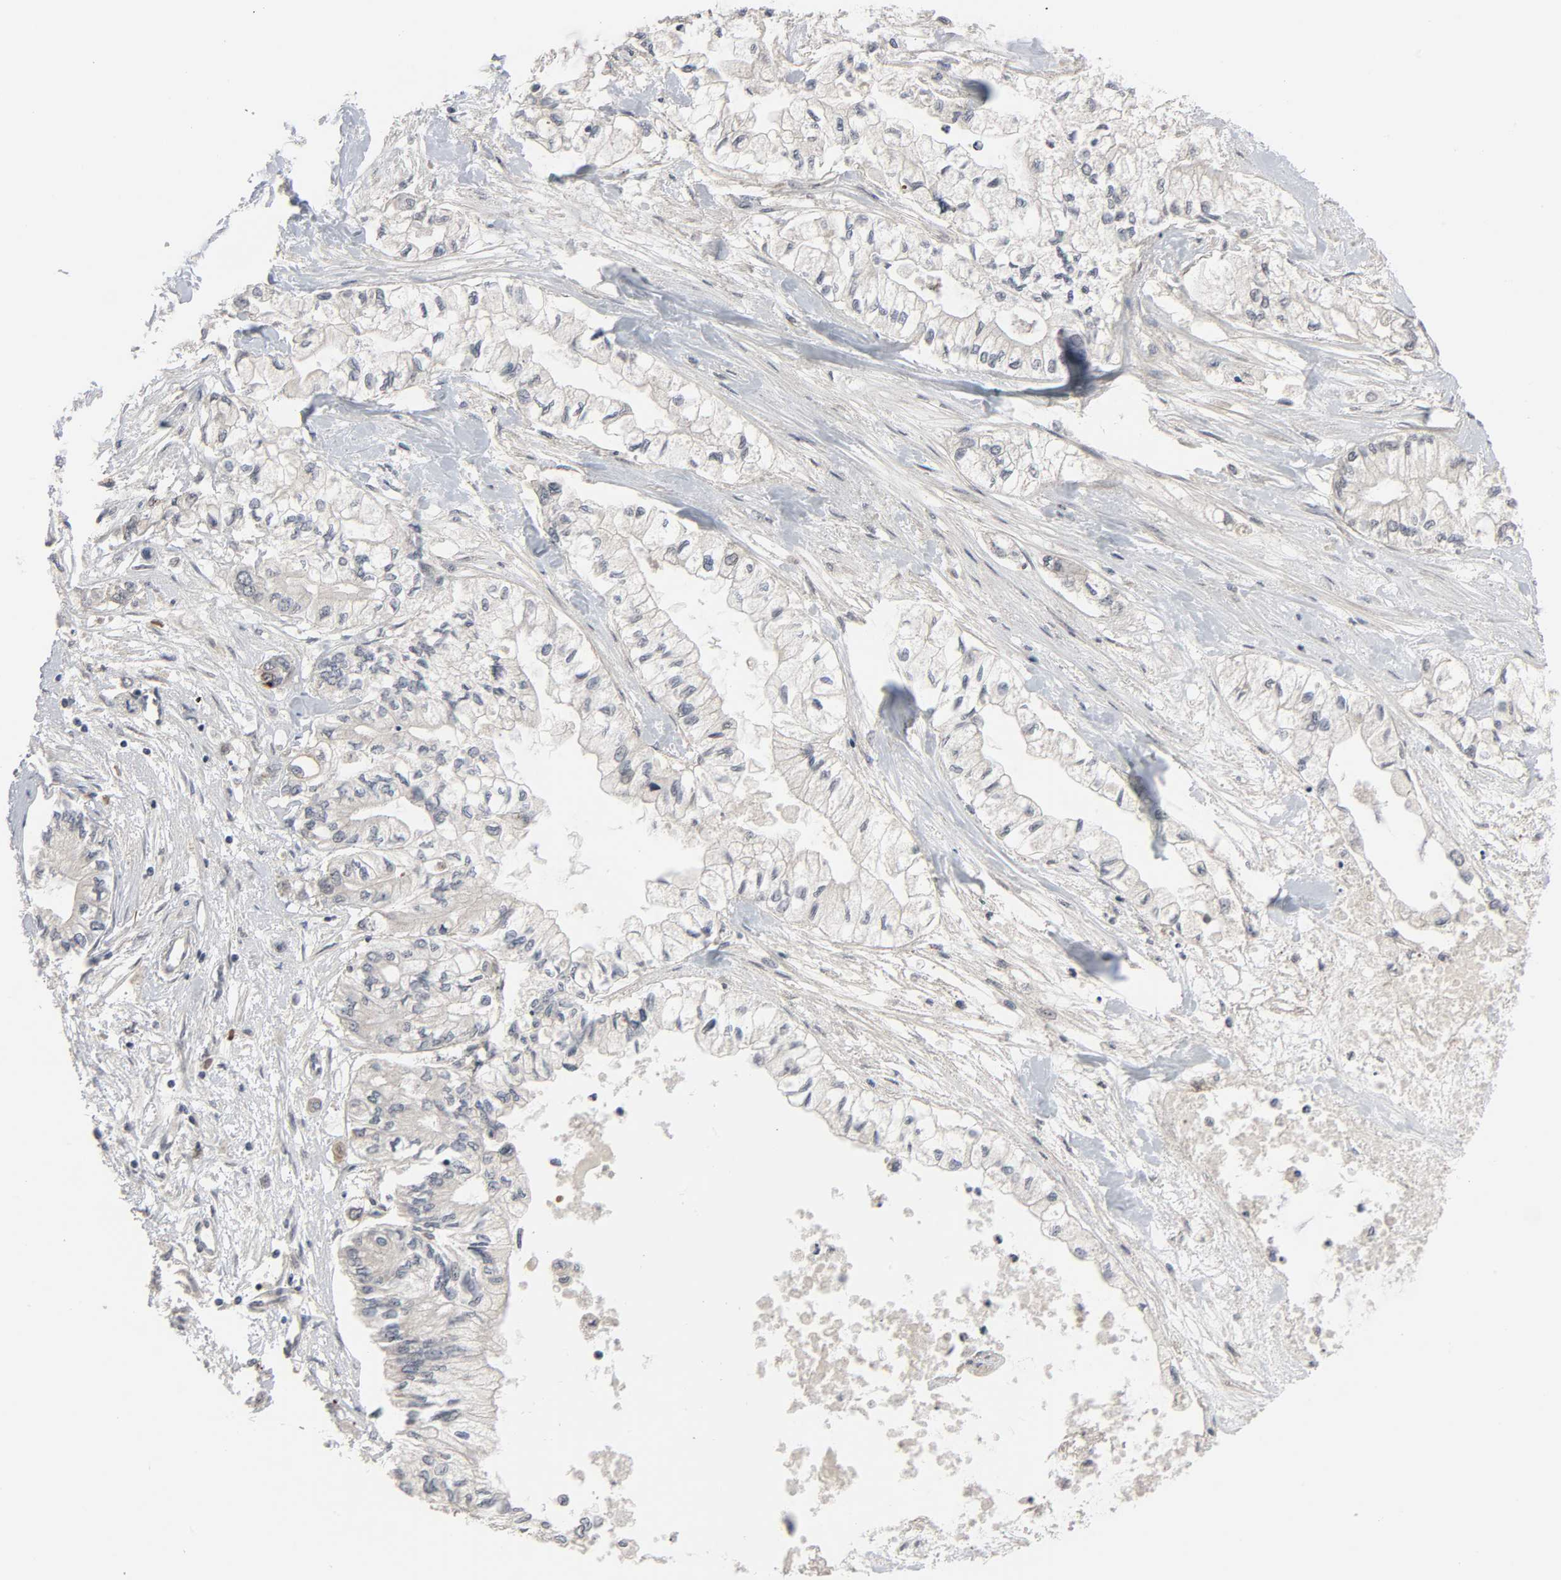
{"staining": {"intensity": "negative", "quantity": "none", "location": "none"}, "tissue": "pancreatic cancer", "cell_type": "Tumor cells", "image_type": "cancer", "snomed": [{"axis": "morphology", "description": "Adenocarcinoma, NOS"}, {"axis": "topography", "description": "Pancreas"}], "caption": "Human pancreatic cancer (adenocarcinoma) stained for a protein using IHC displays no staining in tumor cells.", "gene": "MT3", "patient": {"sex": "male", "age": 79}}